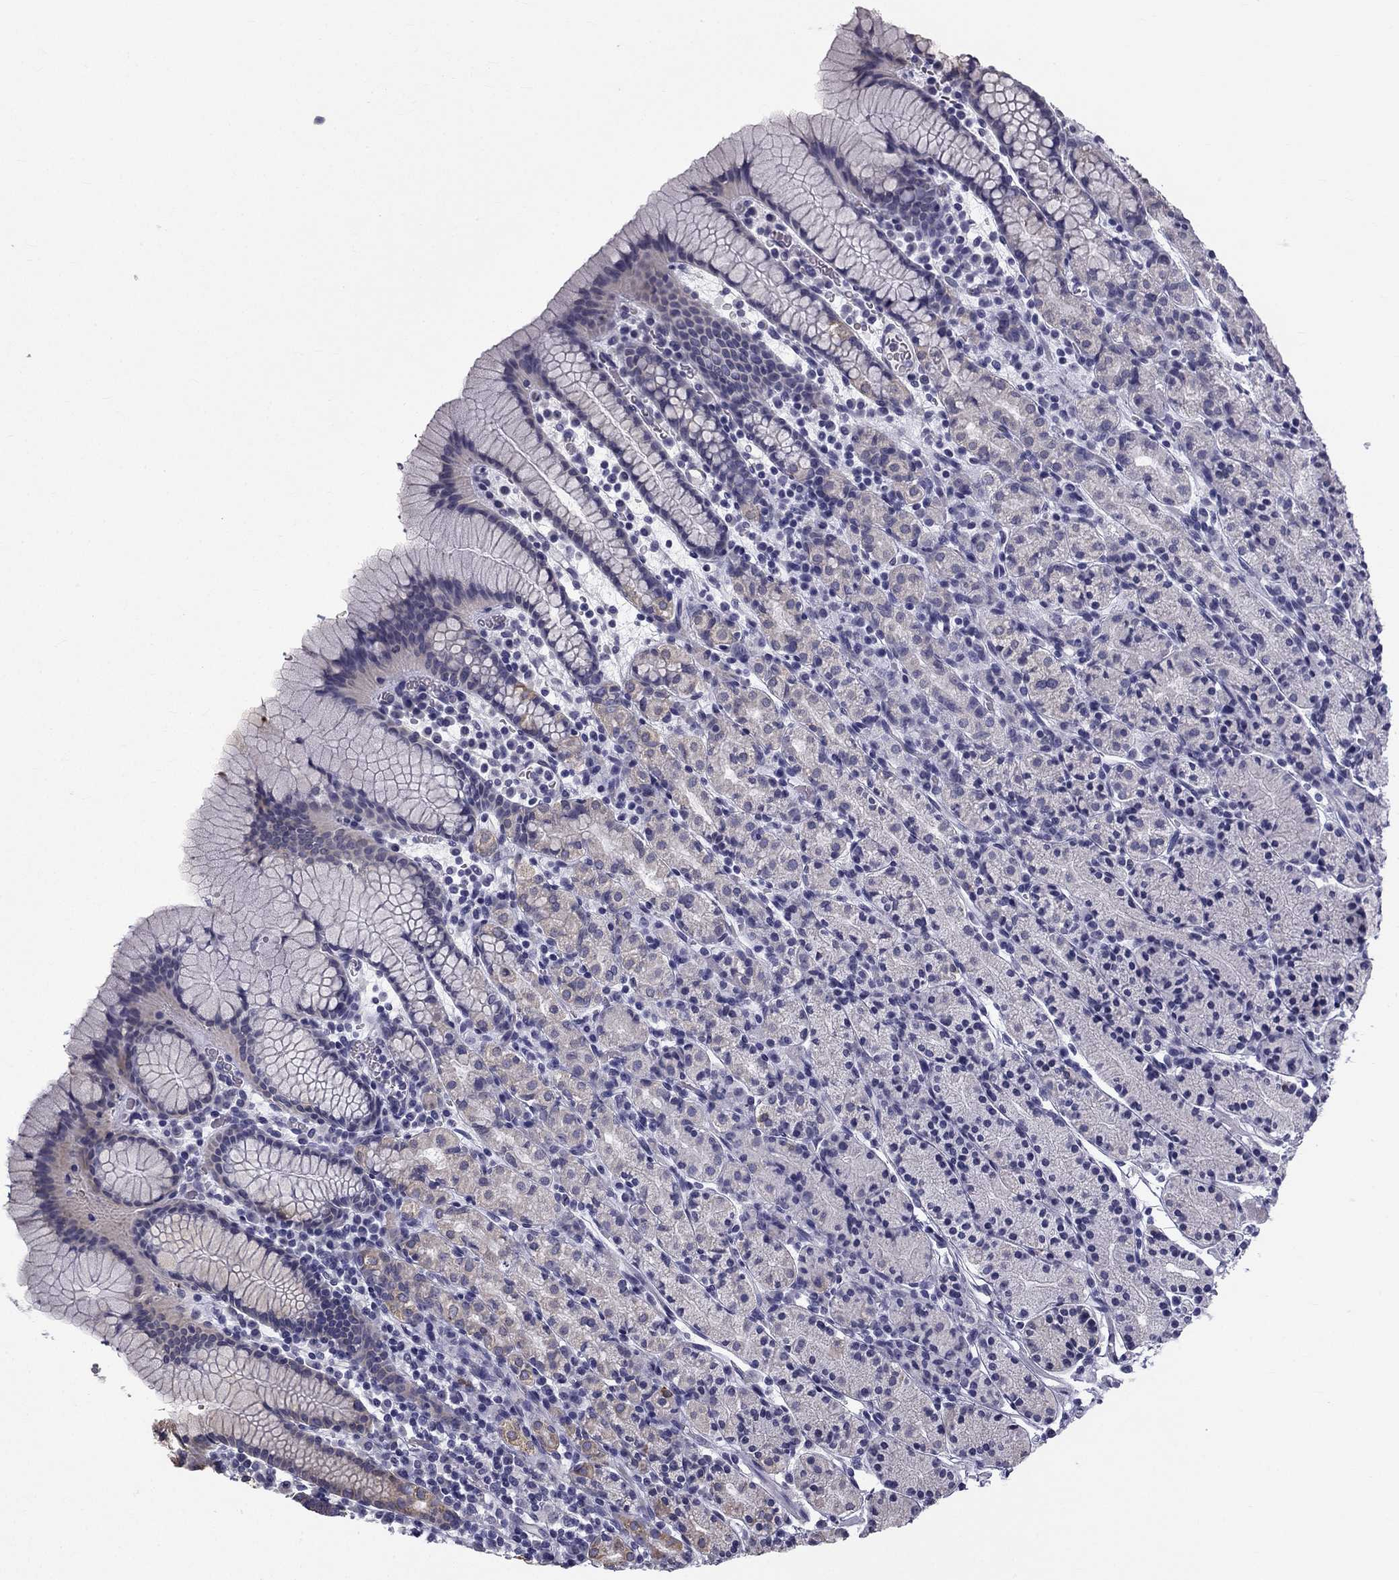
{"staining": {"intensity": "negative", "quantity": "none", "location": "none"}, "tissue": "stomach", "cell_type": "Glandular cells", "image_type": "normal", "snomed": [{"axis": "morphology", "description": "Normal tissue, NOS"}, {"axis": "topography", "description": "Stomach, upper"}, {"axis": "topography", "description": "Stomach"}], "caption": "Immunohistochemistry (IHC) of normal human stomach reveals no positivity in glandular cells.", "gene": "CCDC40", "patient": {"sex": "male", "age": 62}}